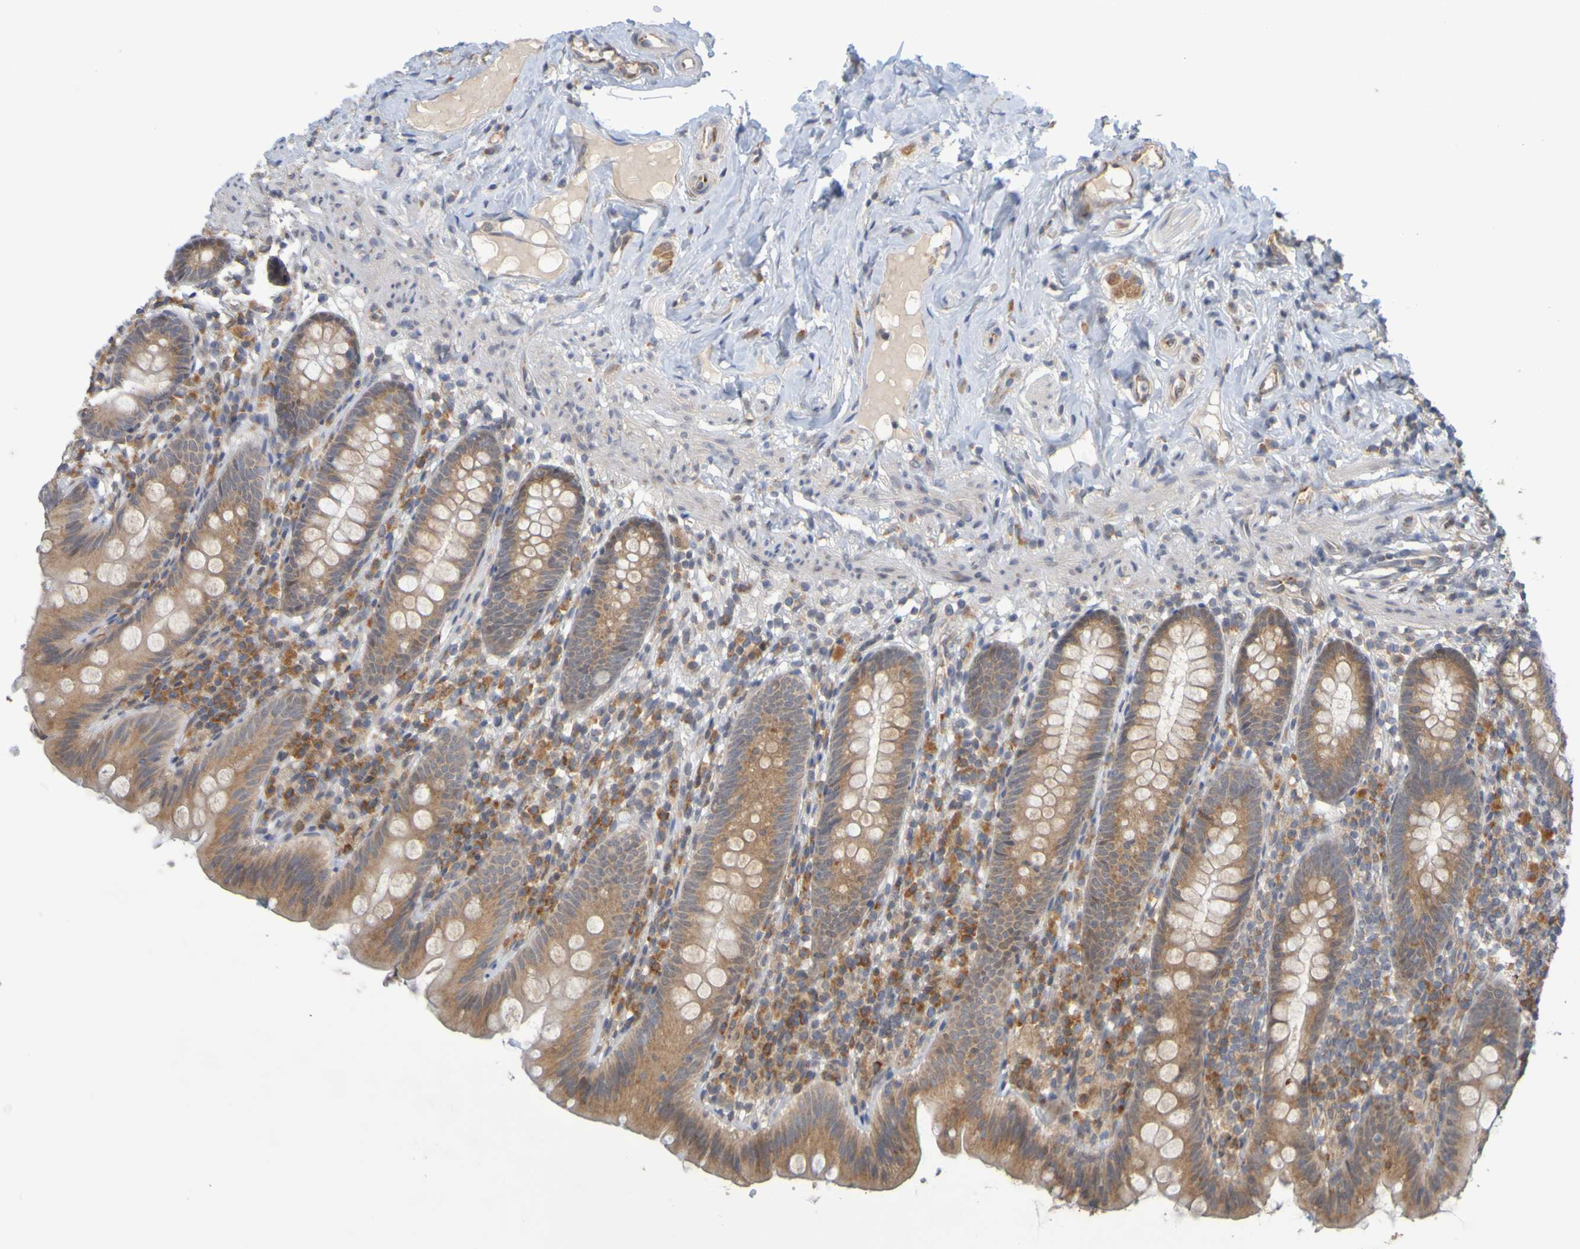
{"staining": {"intensity": "moderate", "quantity": ">75%", "location": "cytoplasmic/membranous"}, "tissue": "appendix", "cell_type": "Glandular cells", "image_type": "normal", "snomed": [{"axis": "morphology", "description": "Normal tissue, NOS"}, {"axis": "topography", "description": "Appendix"}], "caption": "A brown stain highlights moderate cytoplasmic/membranous expression of a protein in glandular cells of unremarkable human appendix. Nuclei are stained in blue.", "gene": "MOGS", "patient": {"sex": "male", "age": 52}}